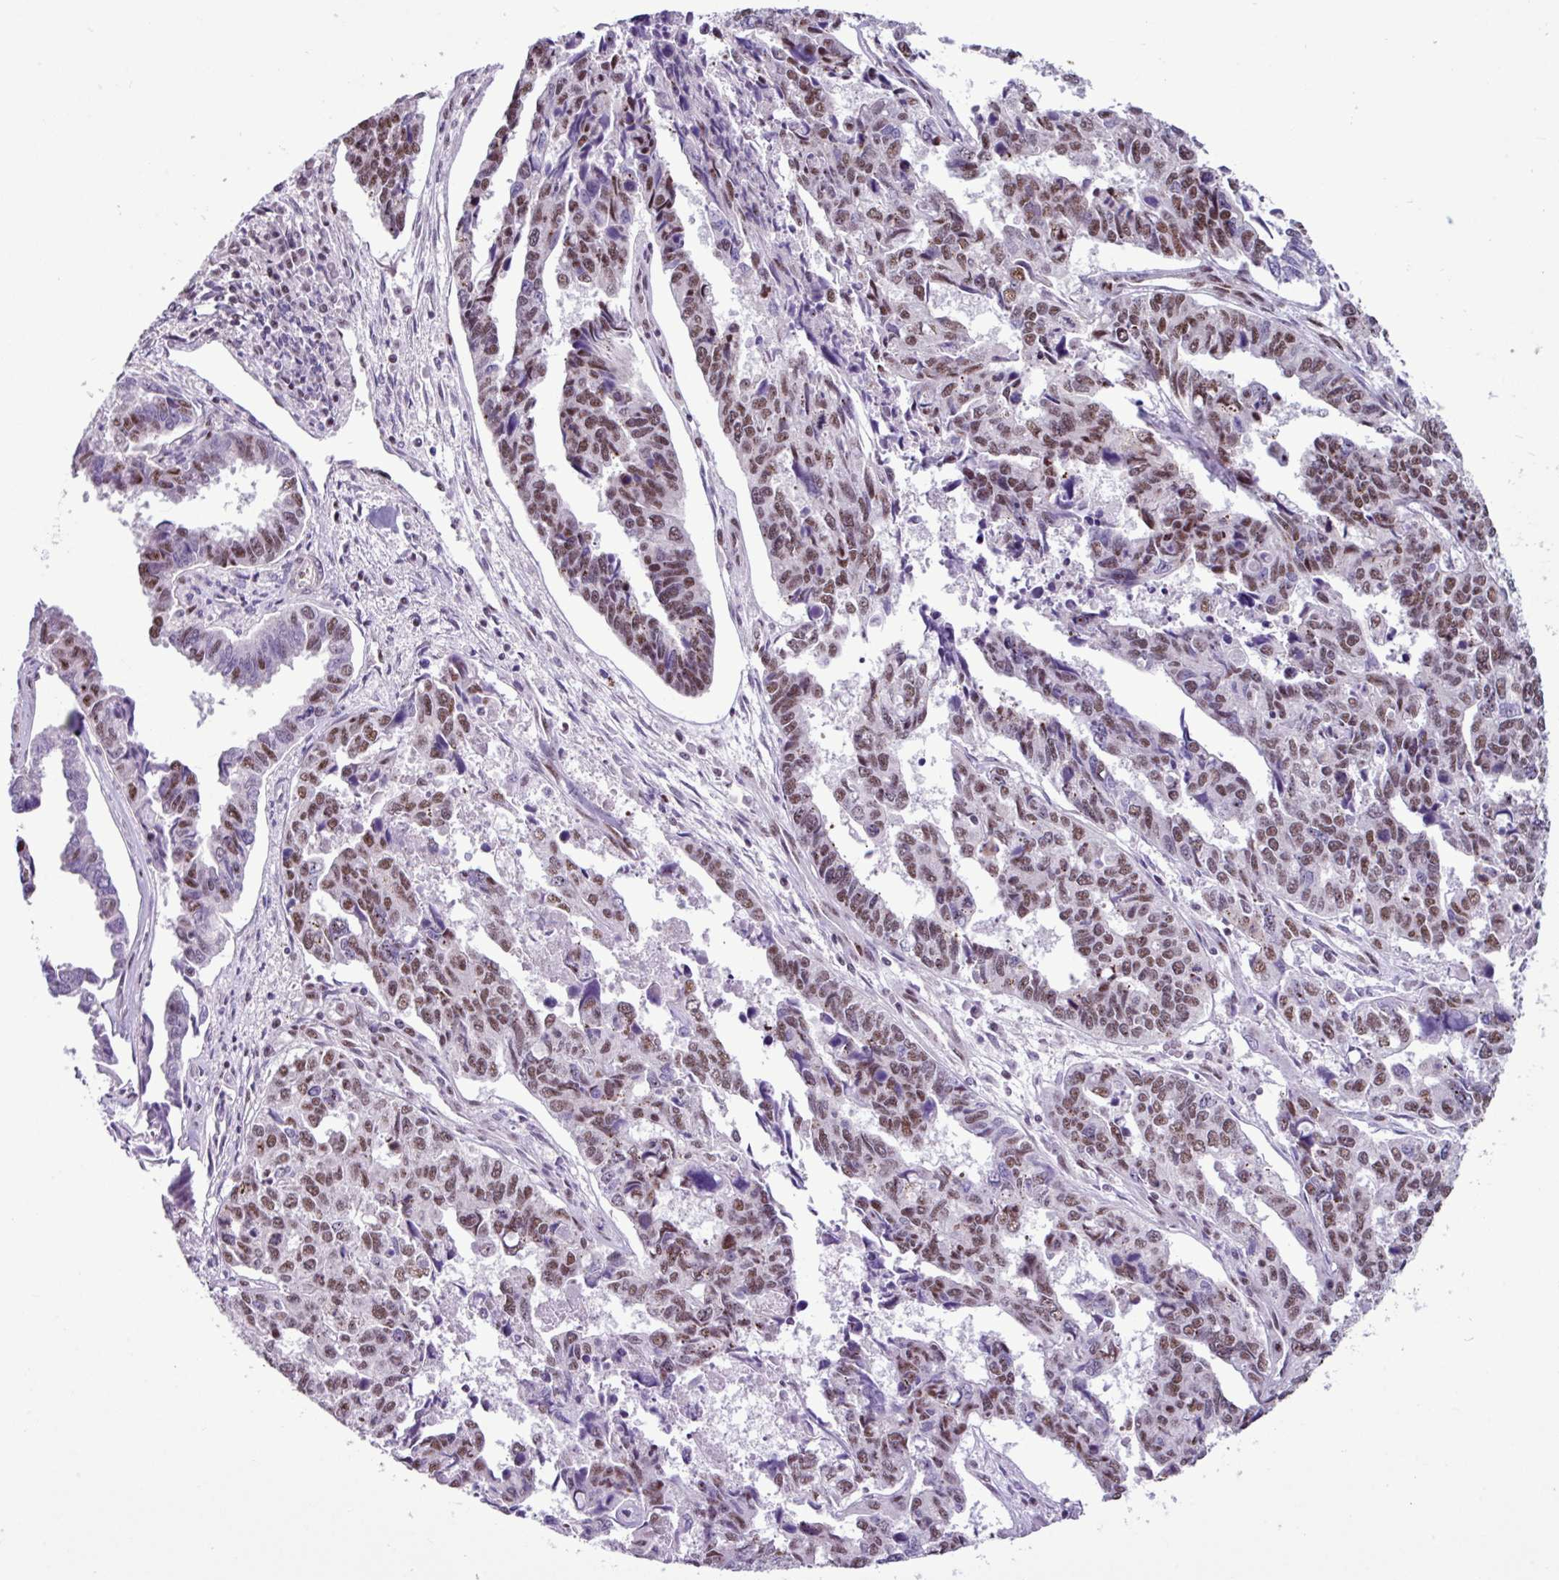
{"staining": {"intensity": "moderate", "quantity": ">75%", "location": "nuclear"}, "tissue": "endometrial cancer", "cell_type": "Tumor cells", "image_type": "cancer", "snomed": [{"axis": "morphology", "description": "Adenocarcinoma, NOS"}, {"axis": "topography", "description": "Endometrium"}], "caption": "Endometrial adenocarcinoma stained for a protein displays moderate nuclear positivity in tumor cells. (Stains: DAB (3,3'-diaminobenzidine) in brown, nuclei in blue, Microscopy: brightfield microscopy at high magnification).", "gene": "UTP18", "patient": {"sex": "female", "age": 73}}